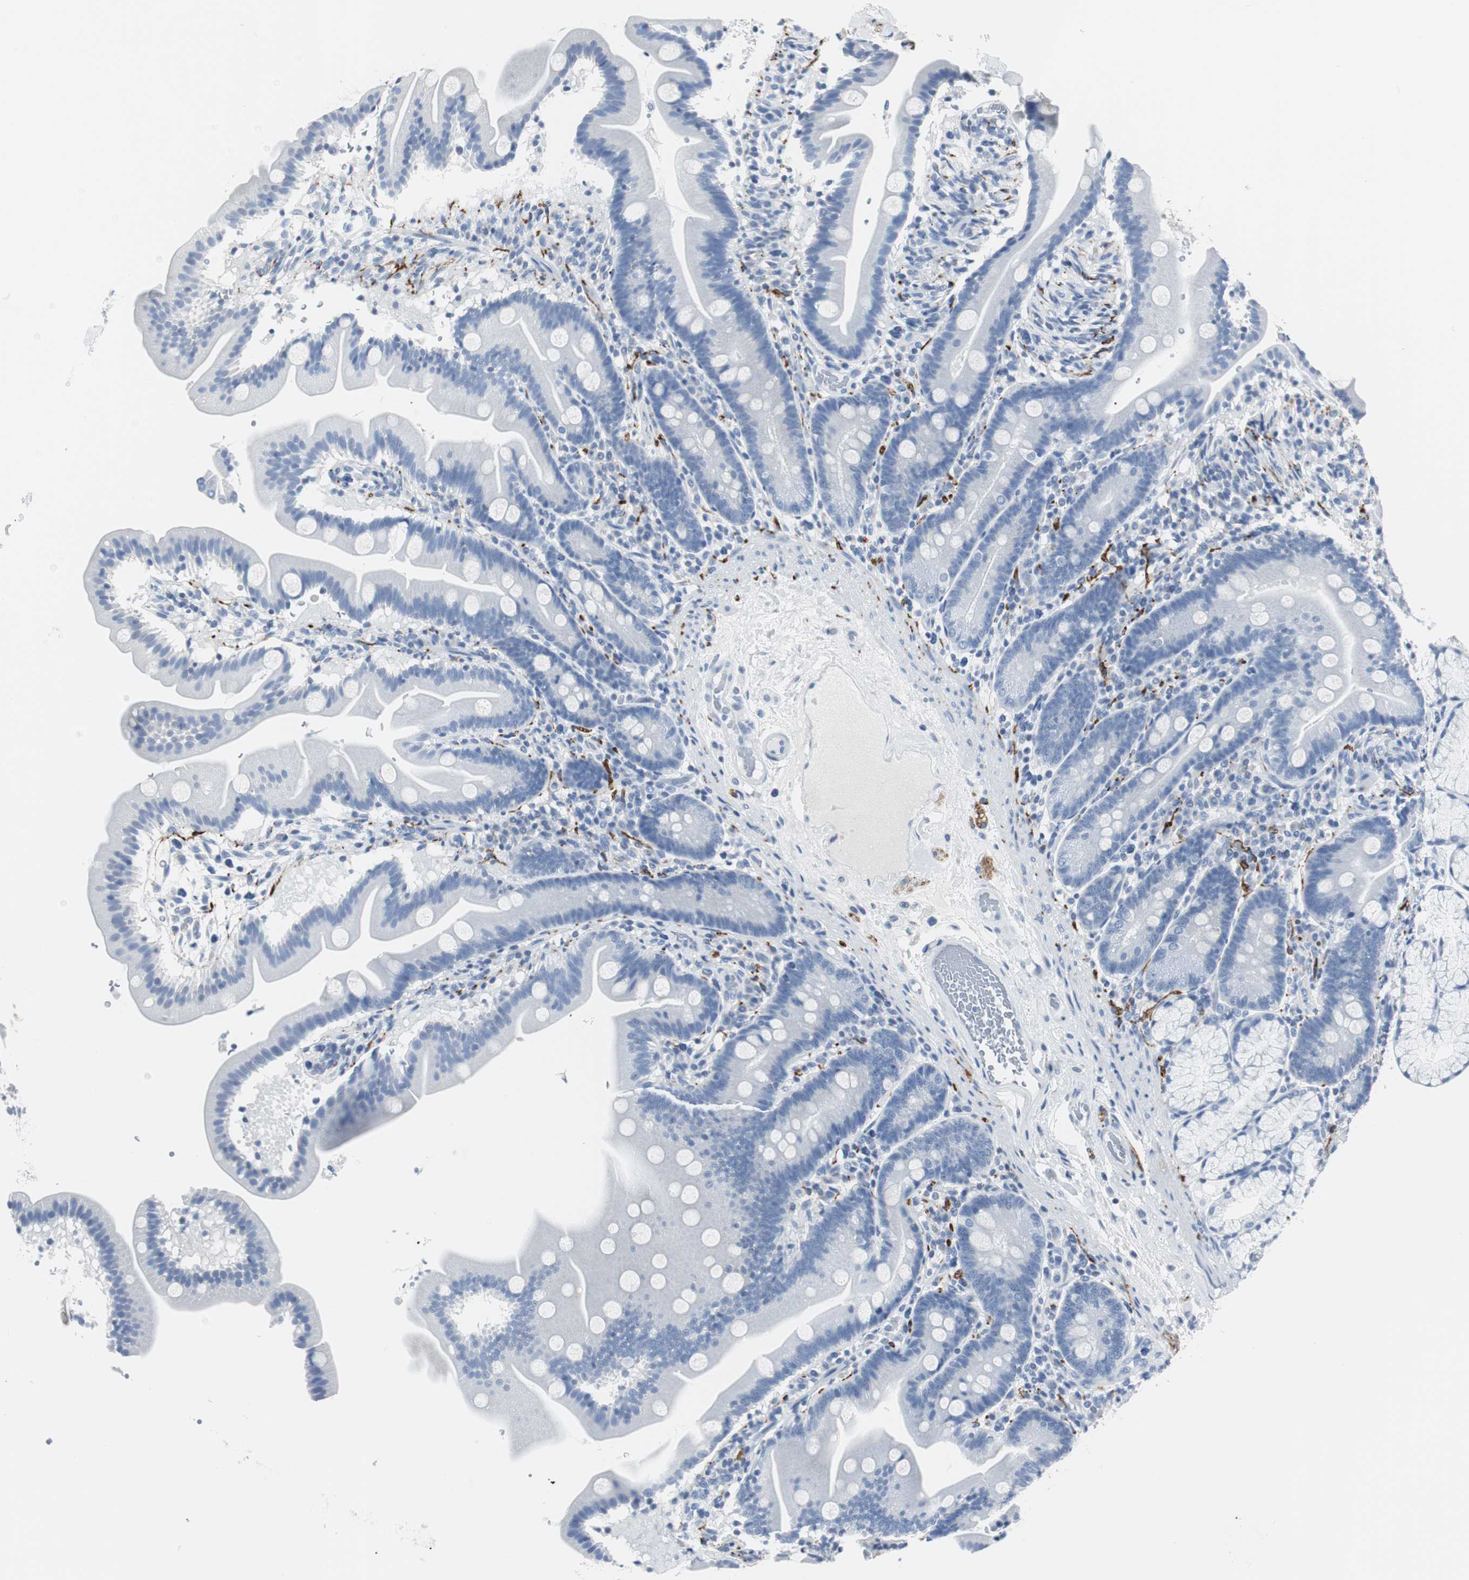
{"staining": {"intensity": "negative", "quantity": "none", "location": "none"}, "tissue": "duodenum", "cell_type": "Glandular cells", "image_type": "normal", "snomed": [{"axis": "morphology", "description": "Normal tissue, NOS"}, {"axis": "topography", "description": "Duodenum"}], "caption": "The histopathology image displays no staining of glandular cells in benign duodenum.", "gene": "GAP43", "patient": {"sex": "male", "age": 54}}